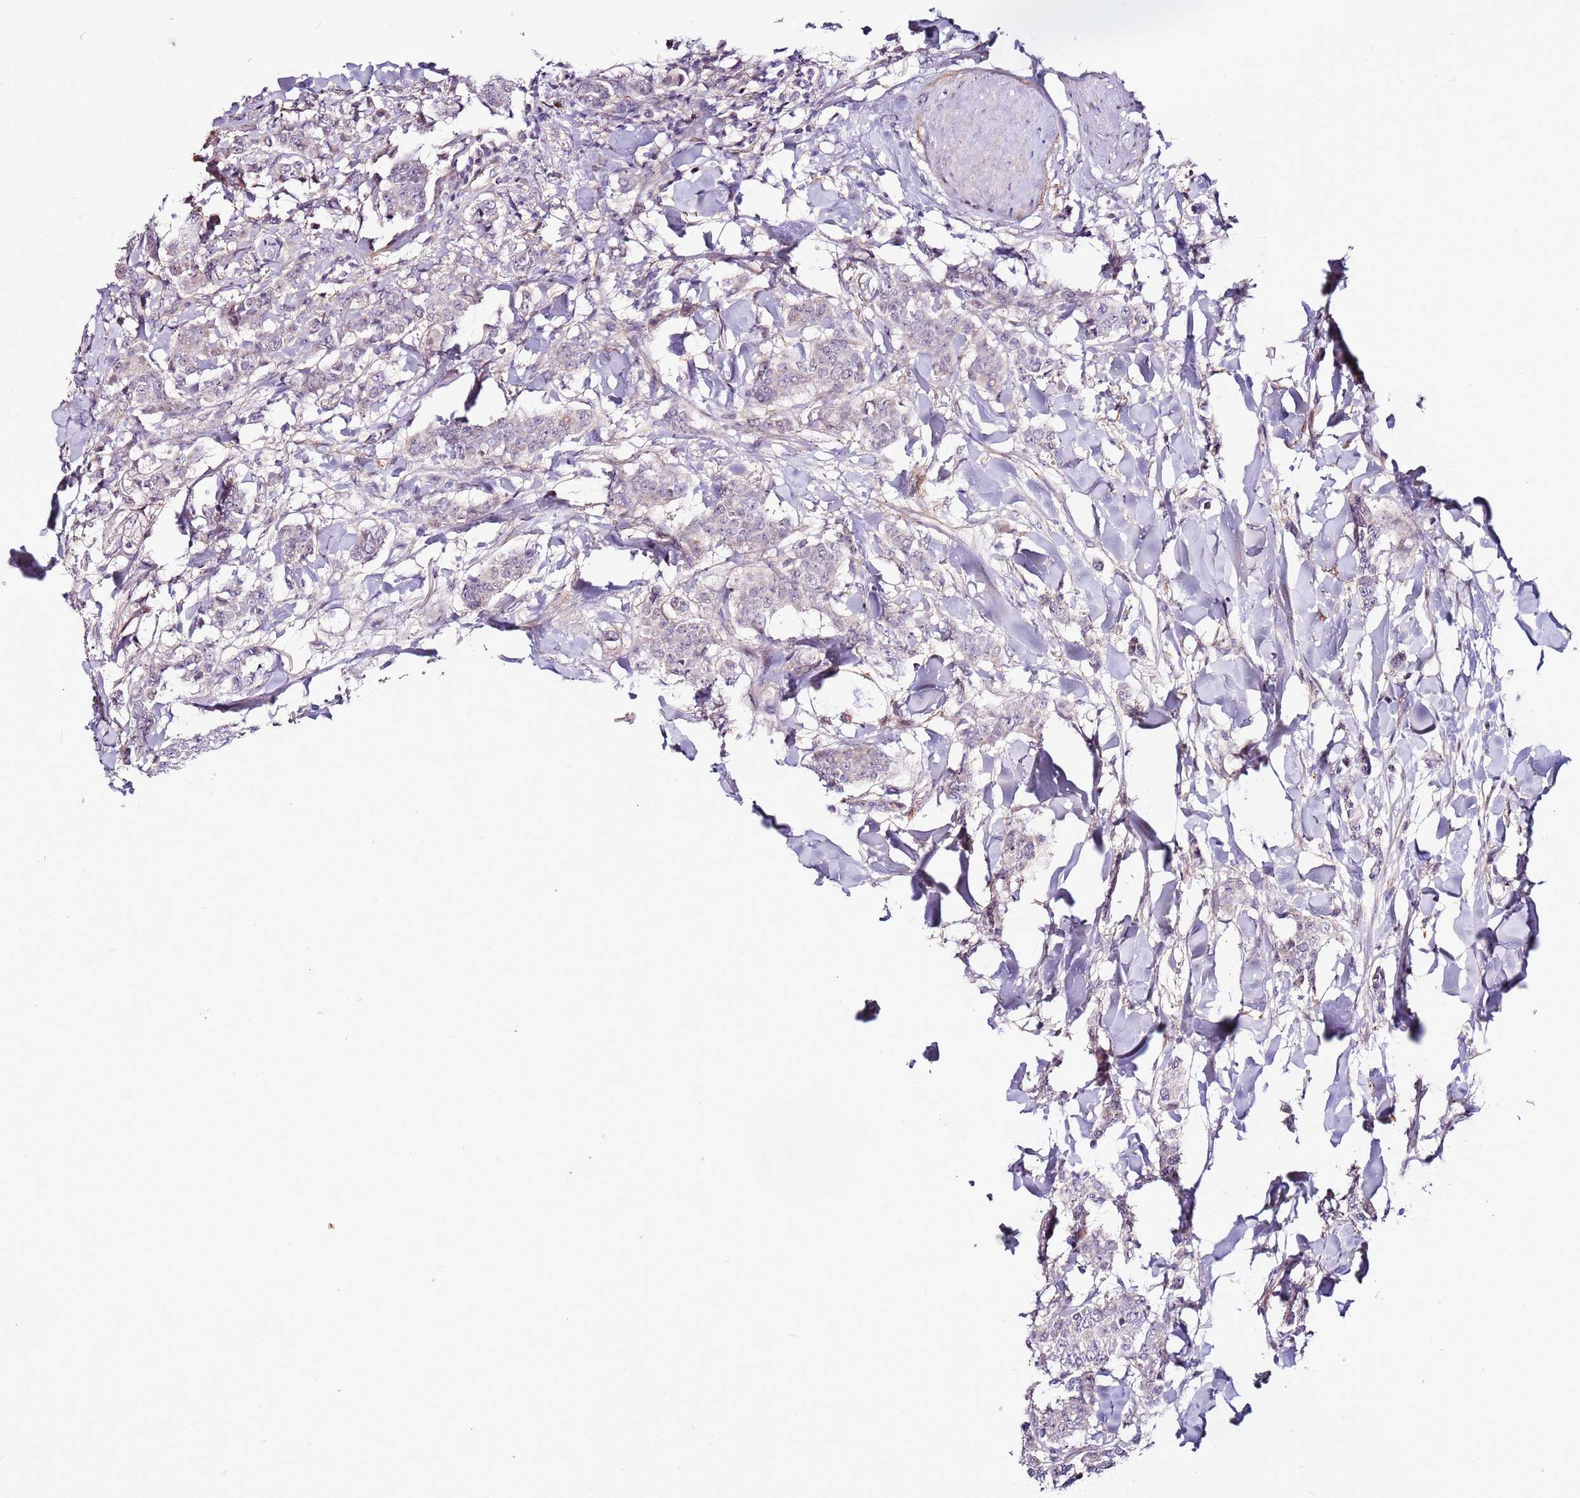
{"staining": {"intensity": "negative", "quantity": "none", "location": "none"}, "tissue": "breast cancer", "cell_type": "Tumor cells", "image_type": "cancer", "snomed": [{"axis": "morphology", "description": "Duct carcinoma"}, {"axis": "topography", "description": "Breast"}], "caption": "This is a histopathology image of immunohistochemistry (IHC) staining of intraductal carcinoma (breast), which shows no staining in tumor cells.", "gene": "MTG2", "patient": {"sex": "female", "age": 40}}